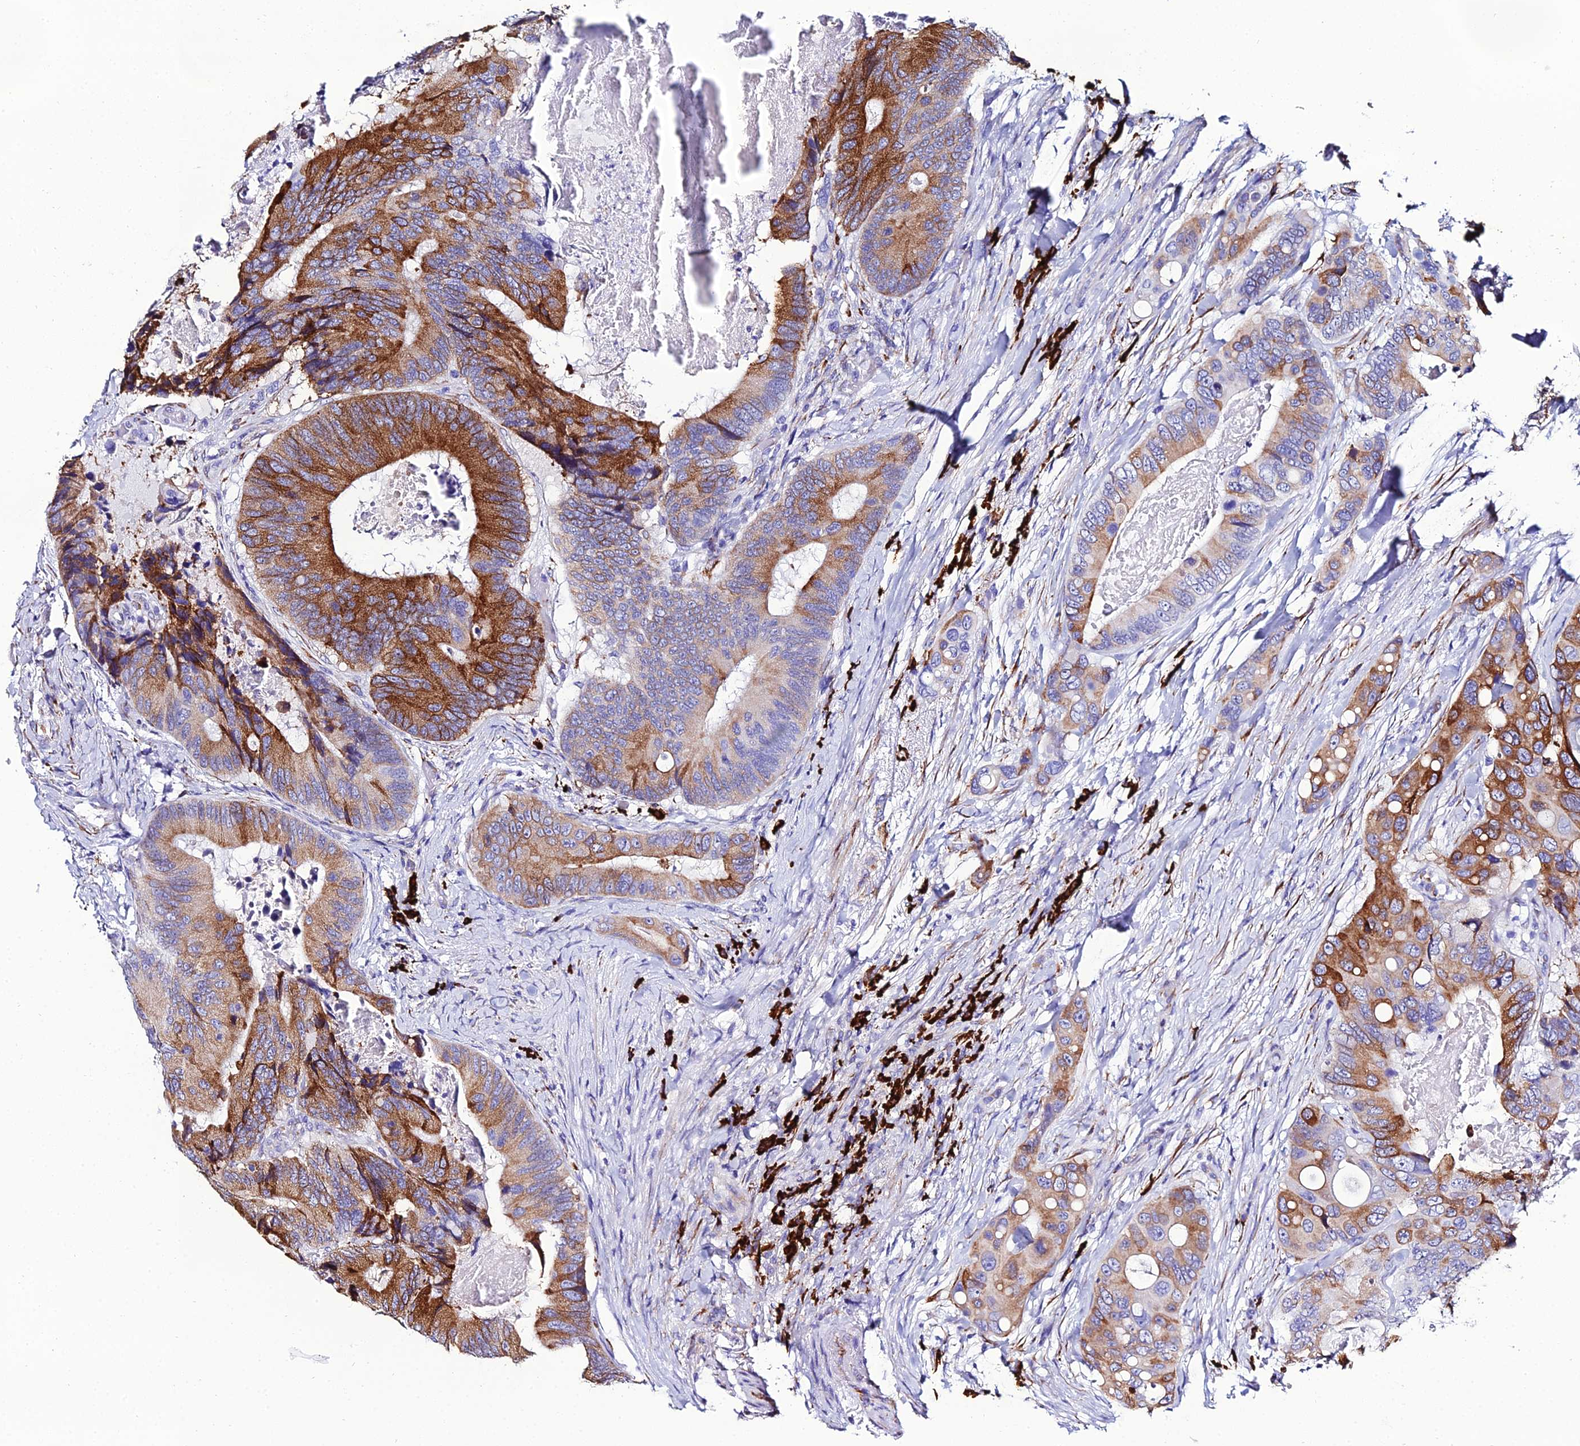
{"staining": {"intensity": "strong", "quantity": "25%-75%", "location": "cytoplasmic/membranous"}, "tissue": "colorectal cancer", "cell_type": "Tumor cells", "image_type": "cancer", "snomed": [{"axis": "morphology", "description": "Adenocarcinoma, NOS"}, {"axis": "topography", "description": "Colon"}], "caption": "Immunohistochemistry photomicrograph of neoplastic tissue: colorectal cancer stained using IHC displays high levels of strong protein expression localized specifically in the cytoplasmic/membranous of tumor cells, appearing as a cytoplasmic/membranous brown color.", "gene": "TXNDC5", "patient": {"sex": "male", "age": 84}}